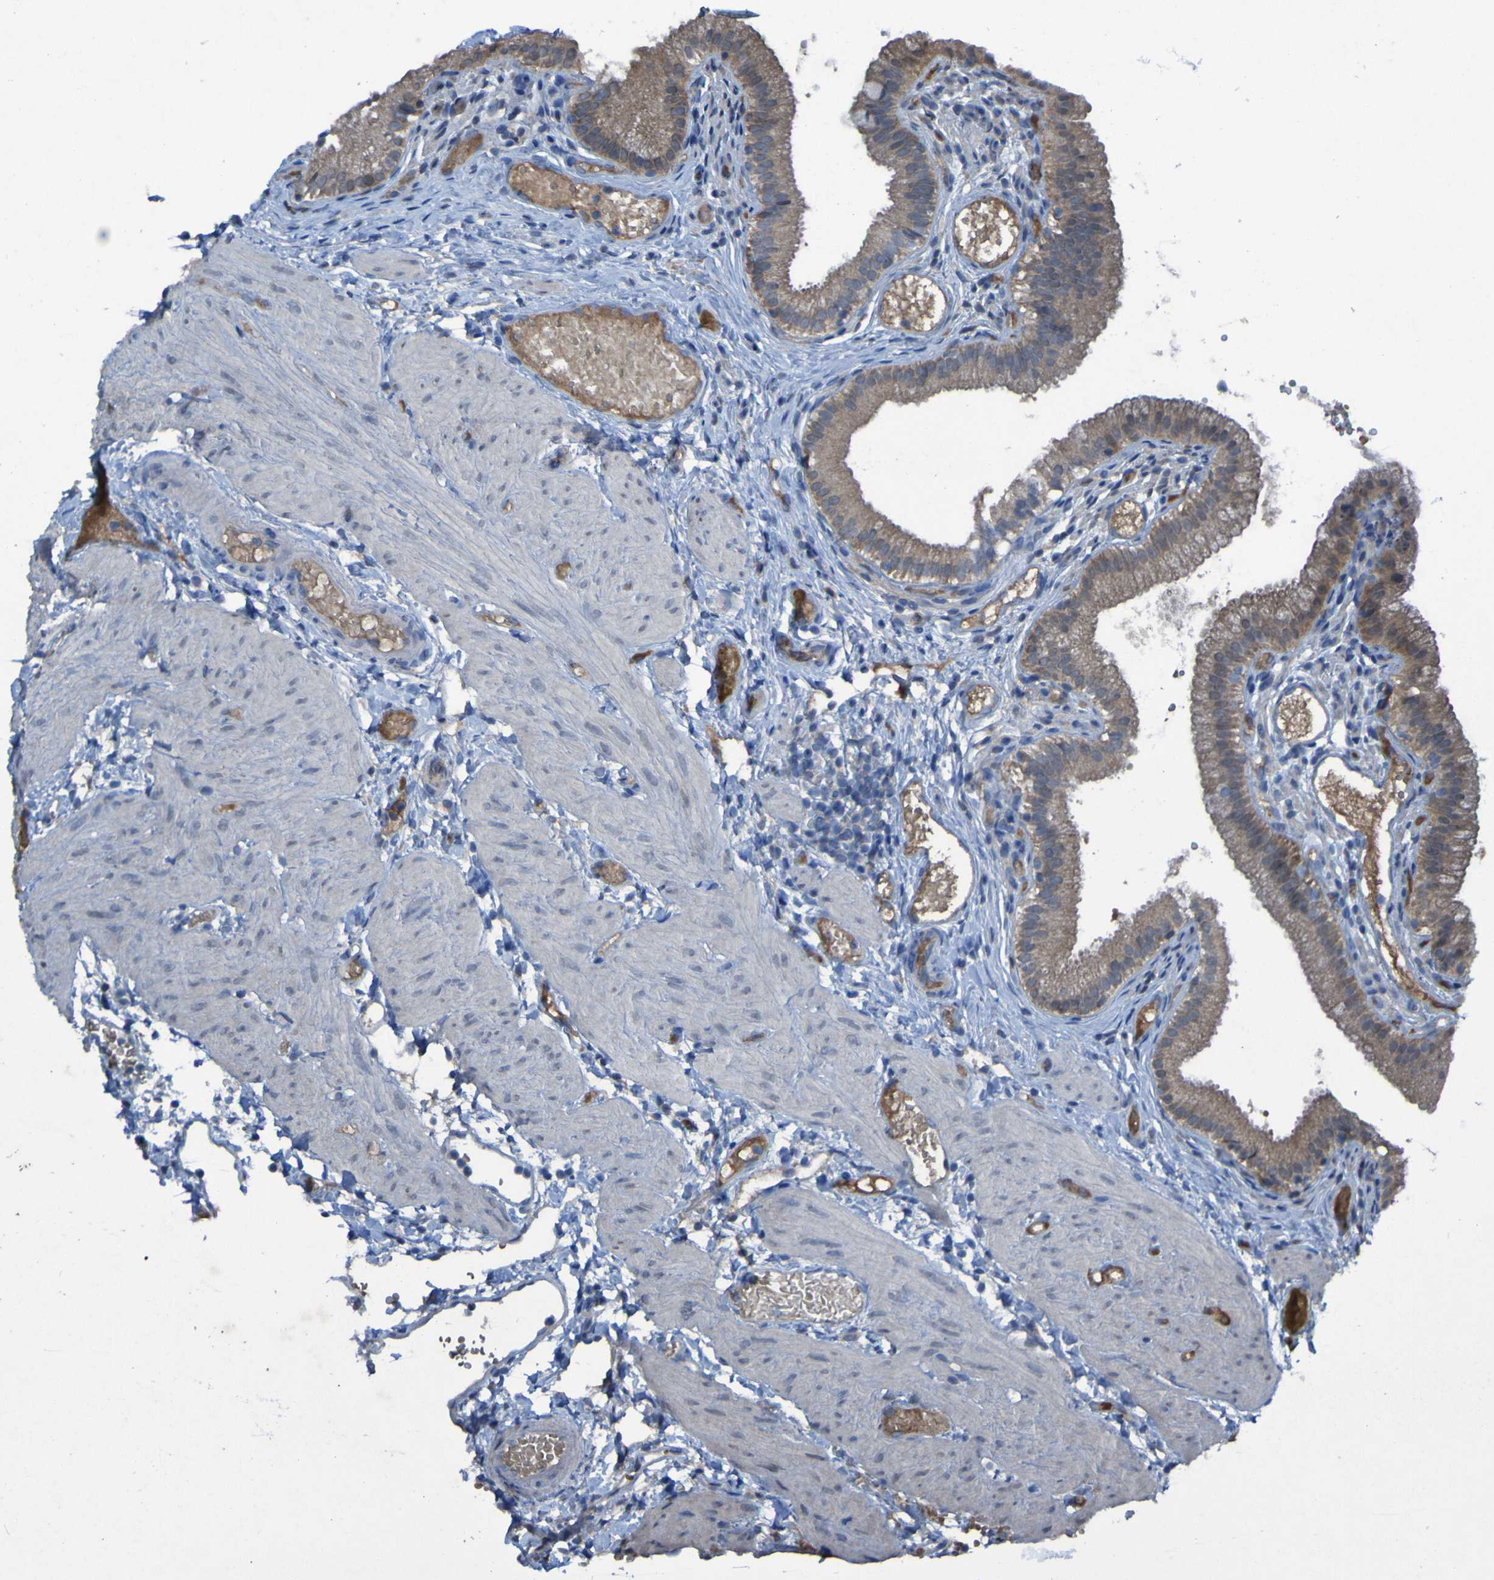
{"staining": {"intensity": "moderate", "quantity": ">75%", "location": "cytoplasmic/membranous"}, "tissue": "gallbladder", "cell_type": "Glandular cells", "image_type": "normal", "snomed": [{"axis": "morphology", "description": "Normal tissue, NOS"}, {"axis": "topography", "description": "Gallbladder"}], "caption": "Normal gallbladder displays moderate cytoplasmic/membranous staining in about >75% of glandular cells, visualized by immunohistochemistry. The staining was performed using DAB, with brown indicating positive protein expression. Nuclei are stained blue with hematoxylin.", "gene": "SGK2", "patient": {"sex": "female", "age": 26}}